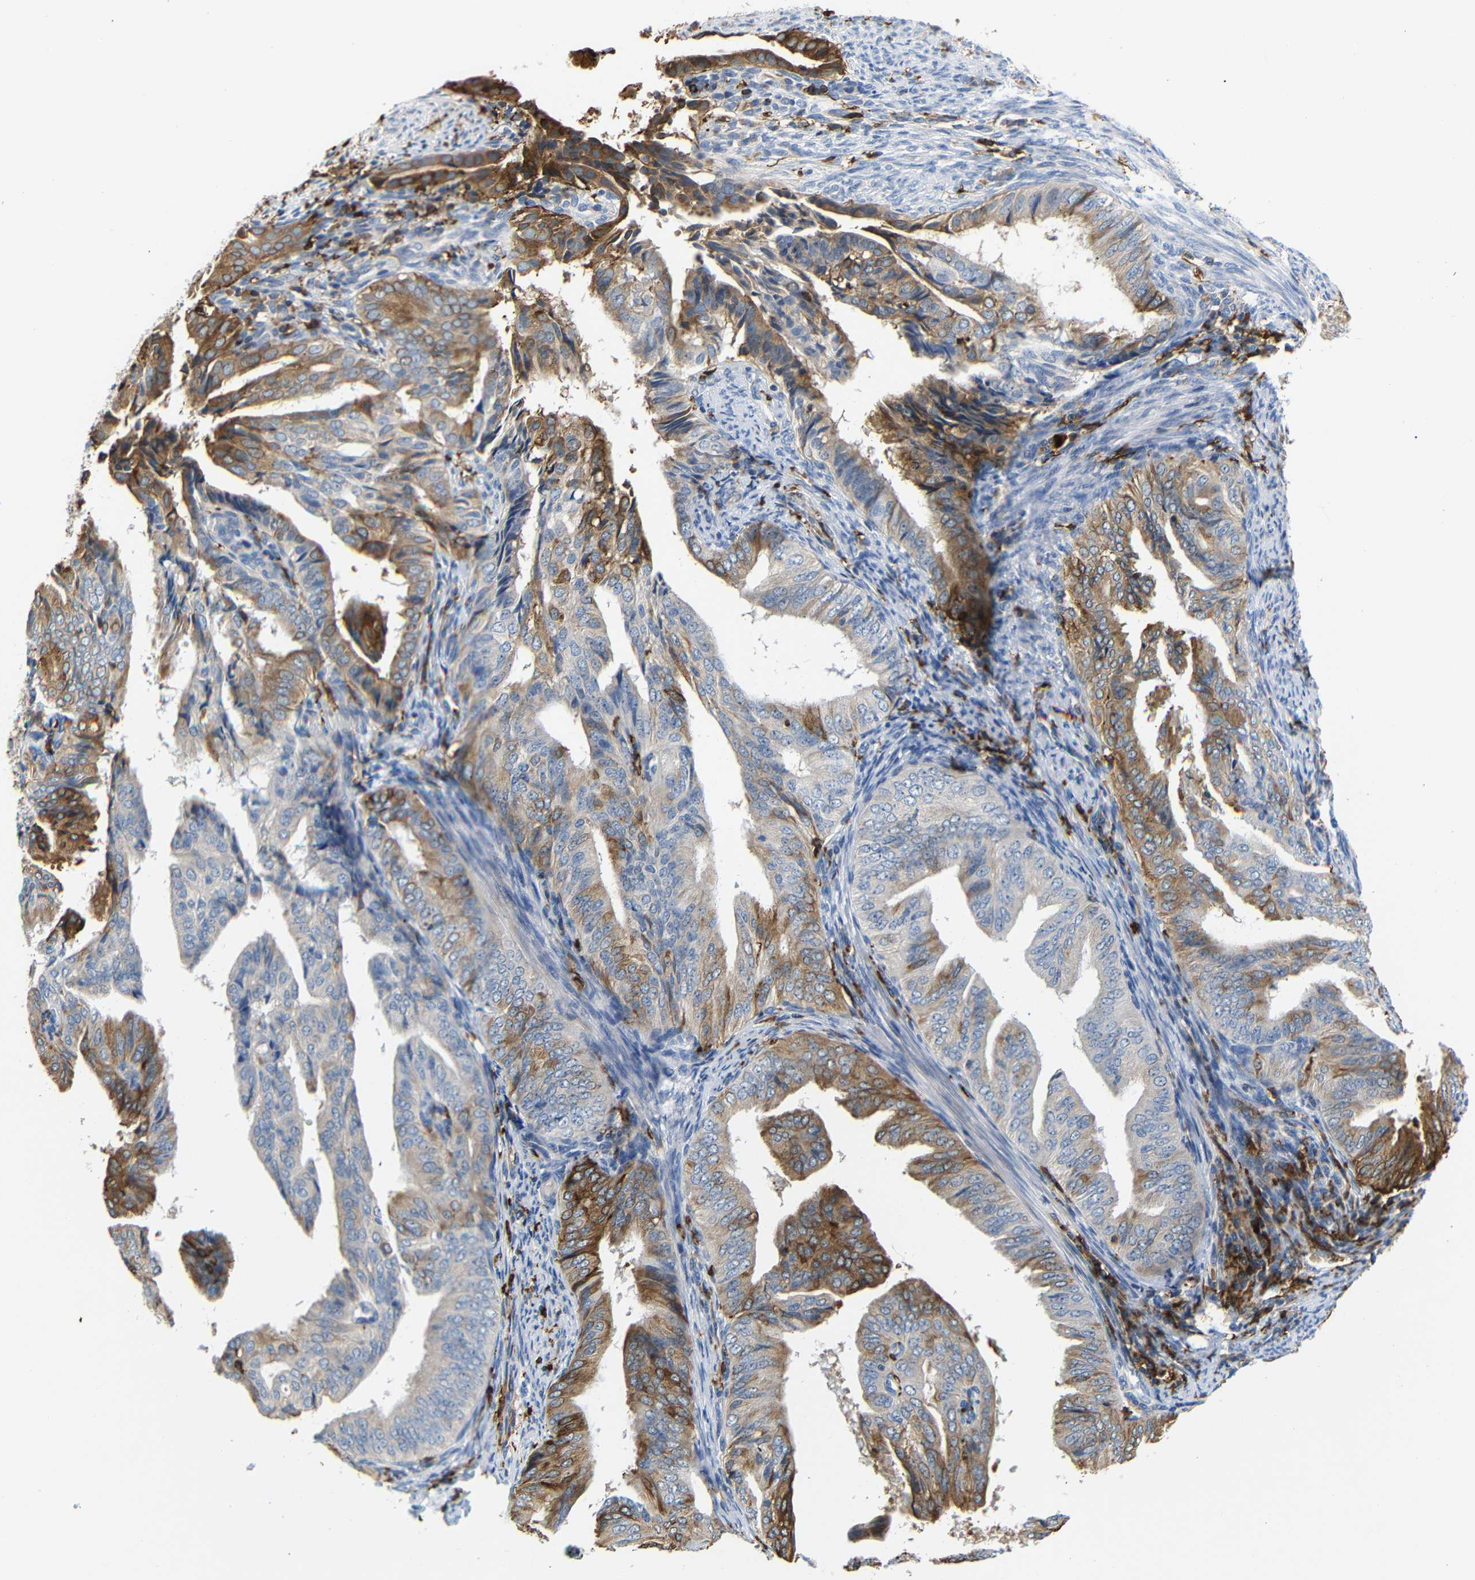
{"staining": {"intensity": "moderate", "quantity": "25%-75%", "location": "cytoplasmic/membranous"}, "tissue": "endometrial cancer", "cell_type": "Tumor cells", "image_type": "cancer", "snomed": [{"axis": "morphology", "description": "Adenocarcinoma, NOS"}, {"axis": "topography", "description": "Endometrium"}], "caption": "Immunohistochemistry (IHC) staining of adenocarcinoma (endometrial), which demonstrates medium levels of moderate cytoplasmic/membranous expression in about 25%-75% of tumor cells indicating moderate cytoplasmic/membranous protein expression. The staining was performed using DAB (3,3'-diaminobenzidine) (brown) for protein detection and nuclei were counterstained in hematoxylin (blue).", "gene": "HLA-DQB1", "patient": {"sex": "female", "age": 58}}